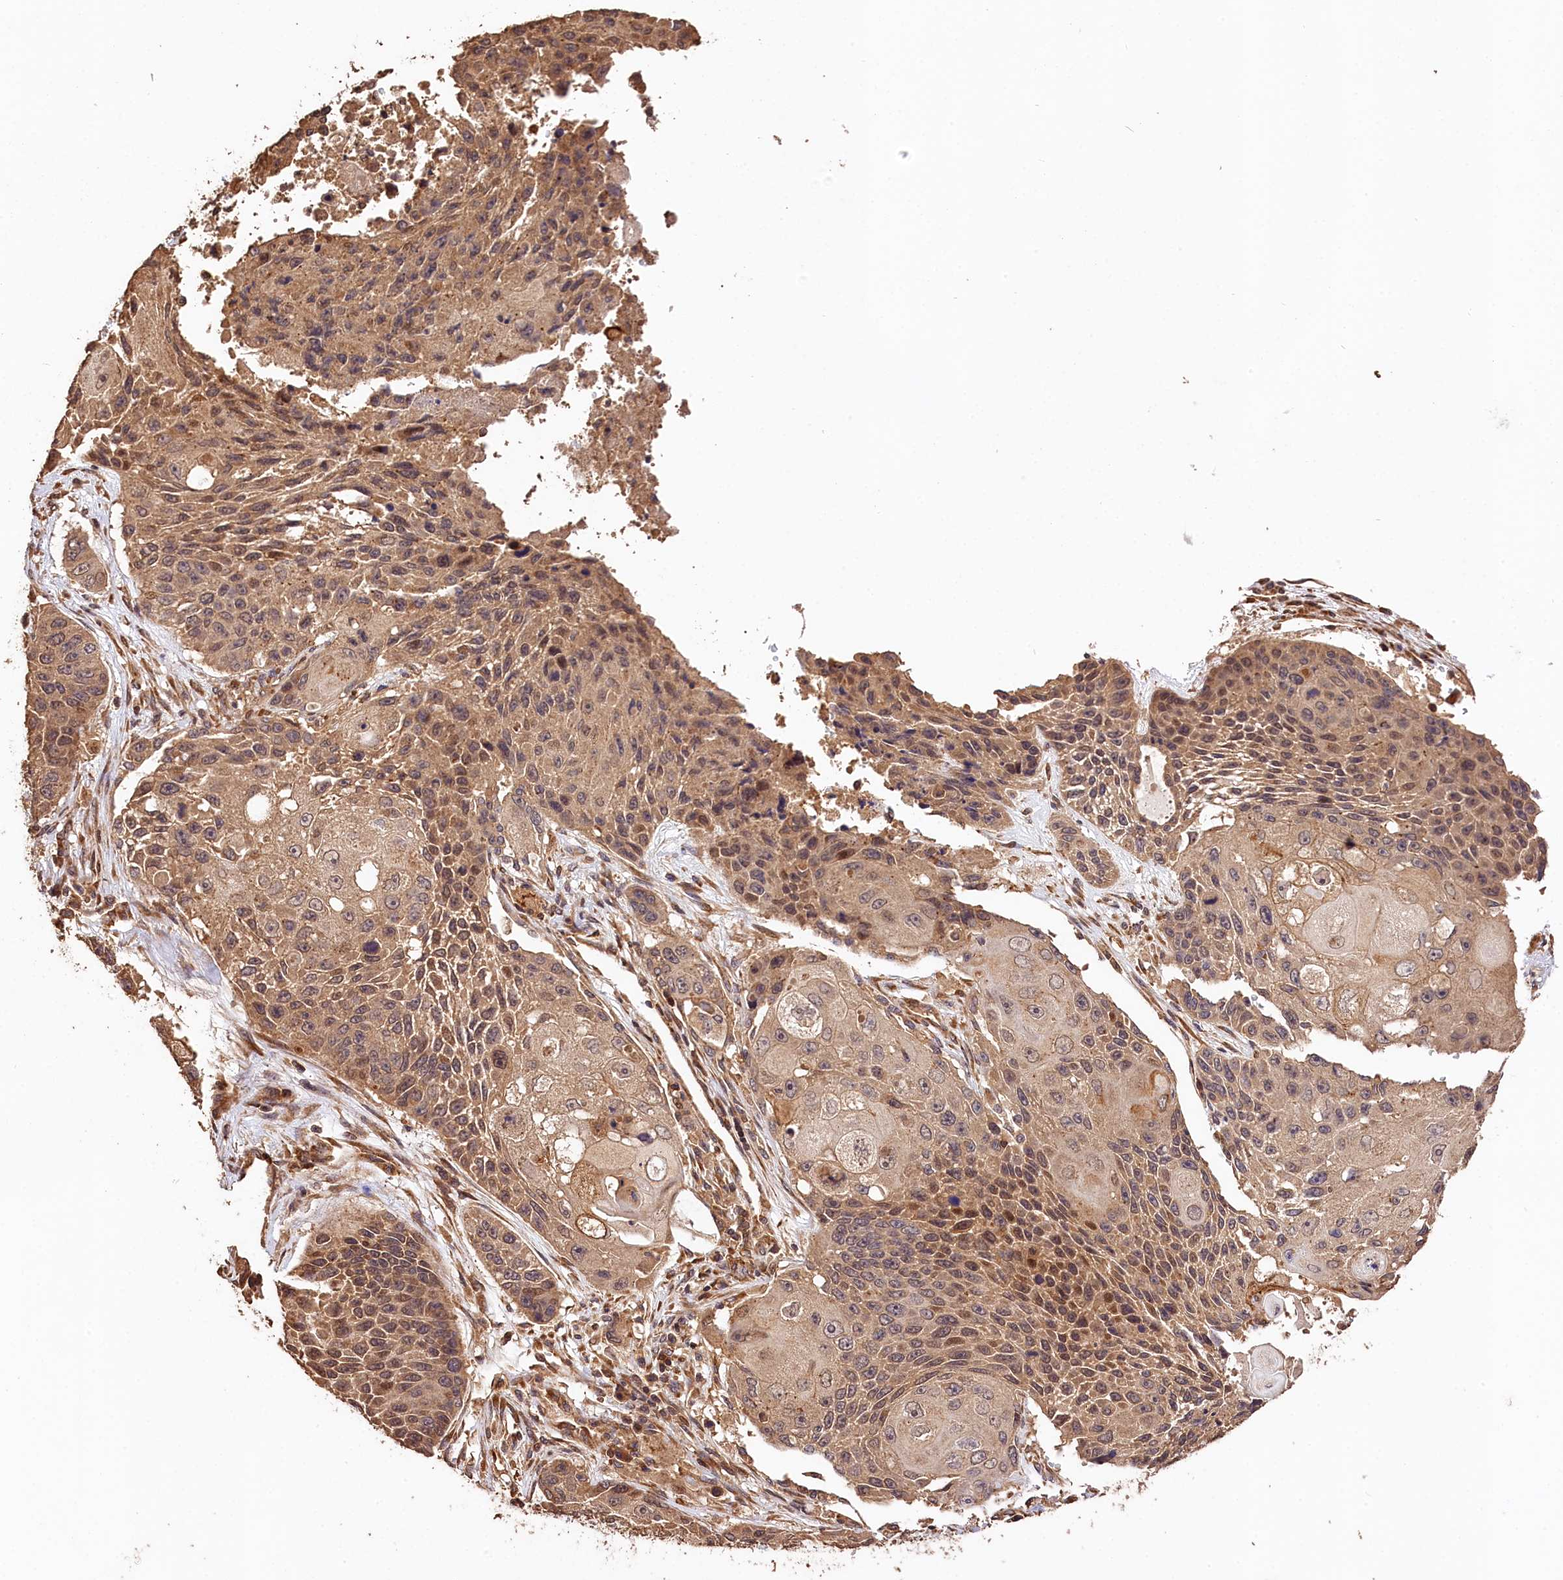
{"staining": {"intensity": "weak", "quantity": ">75%", "location": "cytoplasmic/membranous"}, "tissue": "lung cancer", "cell_type": "Tumor cells", "image_type": "cancer", "snomed": [{"axis": "morphology", "description": "Squamous cell carcinoma, NOS"}, {"axis": "topography", "description": "Lung"}], "caption": "Immunohistochemical staining of lung squamous cell carcinoma demonstrates low levels of weak cytoplasmic/membranous protein staining in approximately >75% of tumor cells.", "gene": "KPTN", "patient": {"sex": "male", "age": 61}}